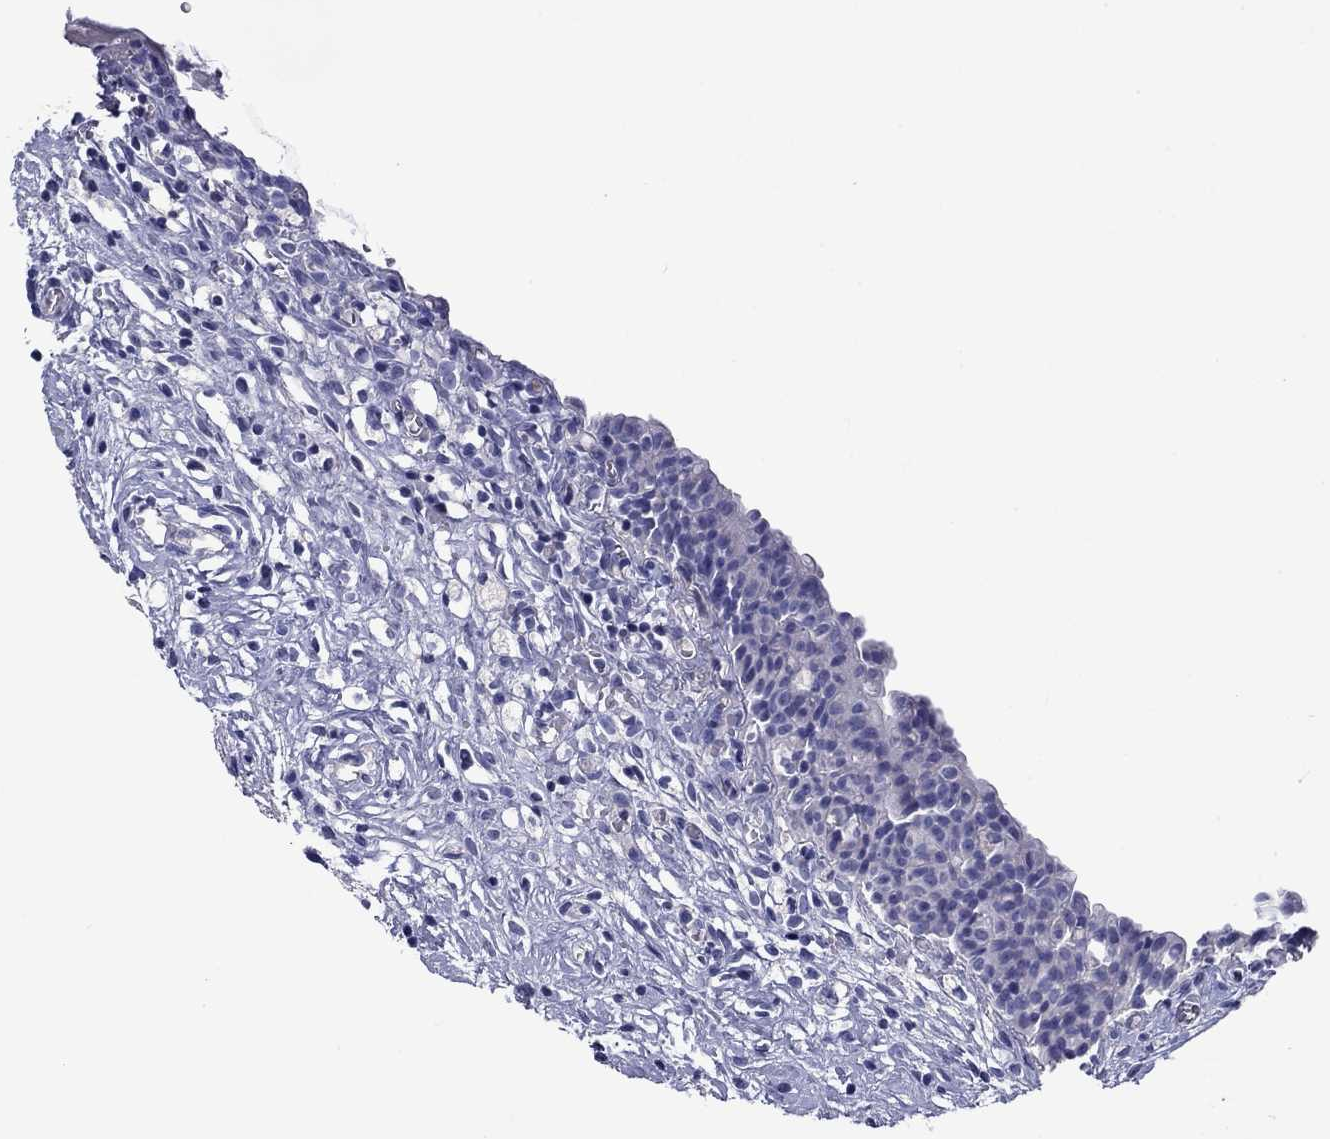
{"staining": {"intensity": "negative", "quantity": "none", "location": "none"}, "tissue": "urinary bladder", "cell_type": "Urothelial cells", "image_type": "normal", "snomed": [{"axis": "morphology", "description": "Normal tissue, NOS"}, {"axis": "topography", "description": "Urinary bladder"}], "caption": "The image exhibits no significant staining in urothelial cells of urinary bladder. (Stains: DAB IHC with hematoxylin counter stain, Microscopy: brightfield microscopy at high magnification).", "gene": "CNDP1", "patient": {"sex": "male", "age": 76}}